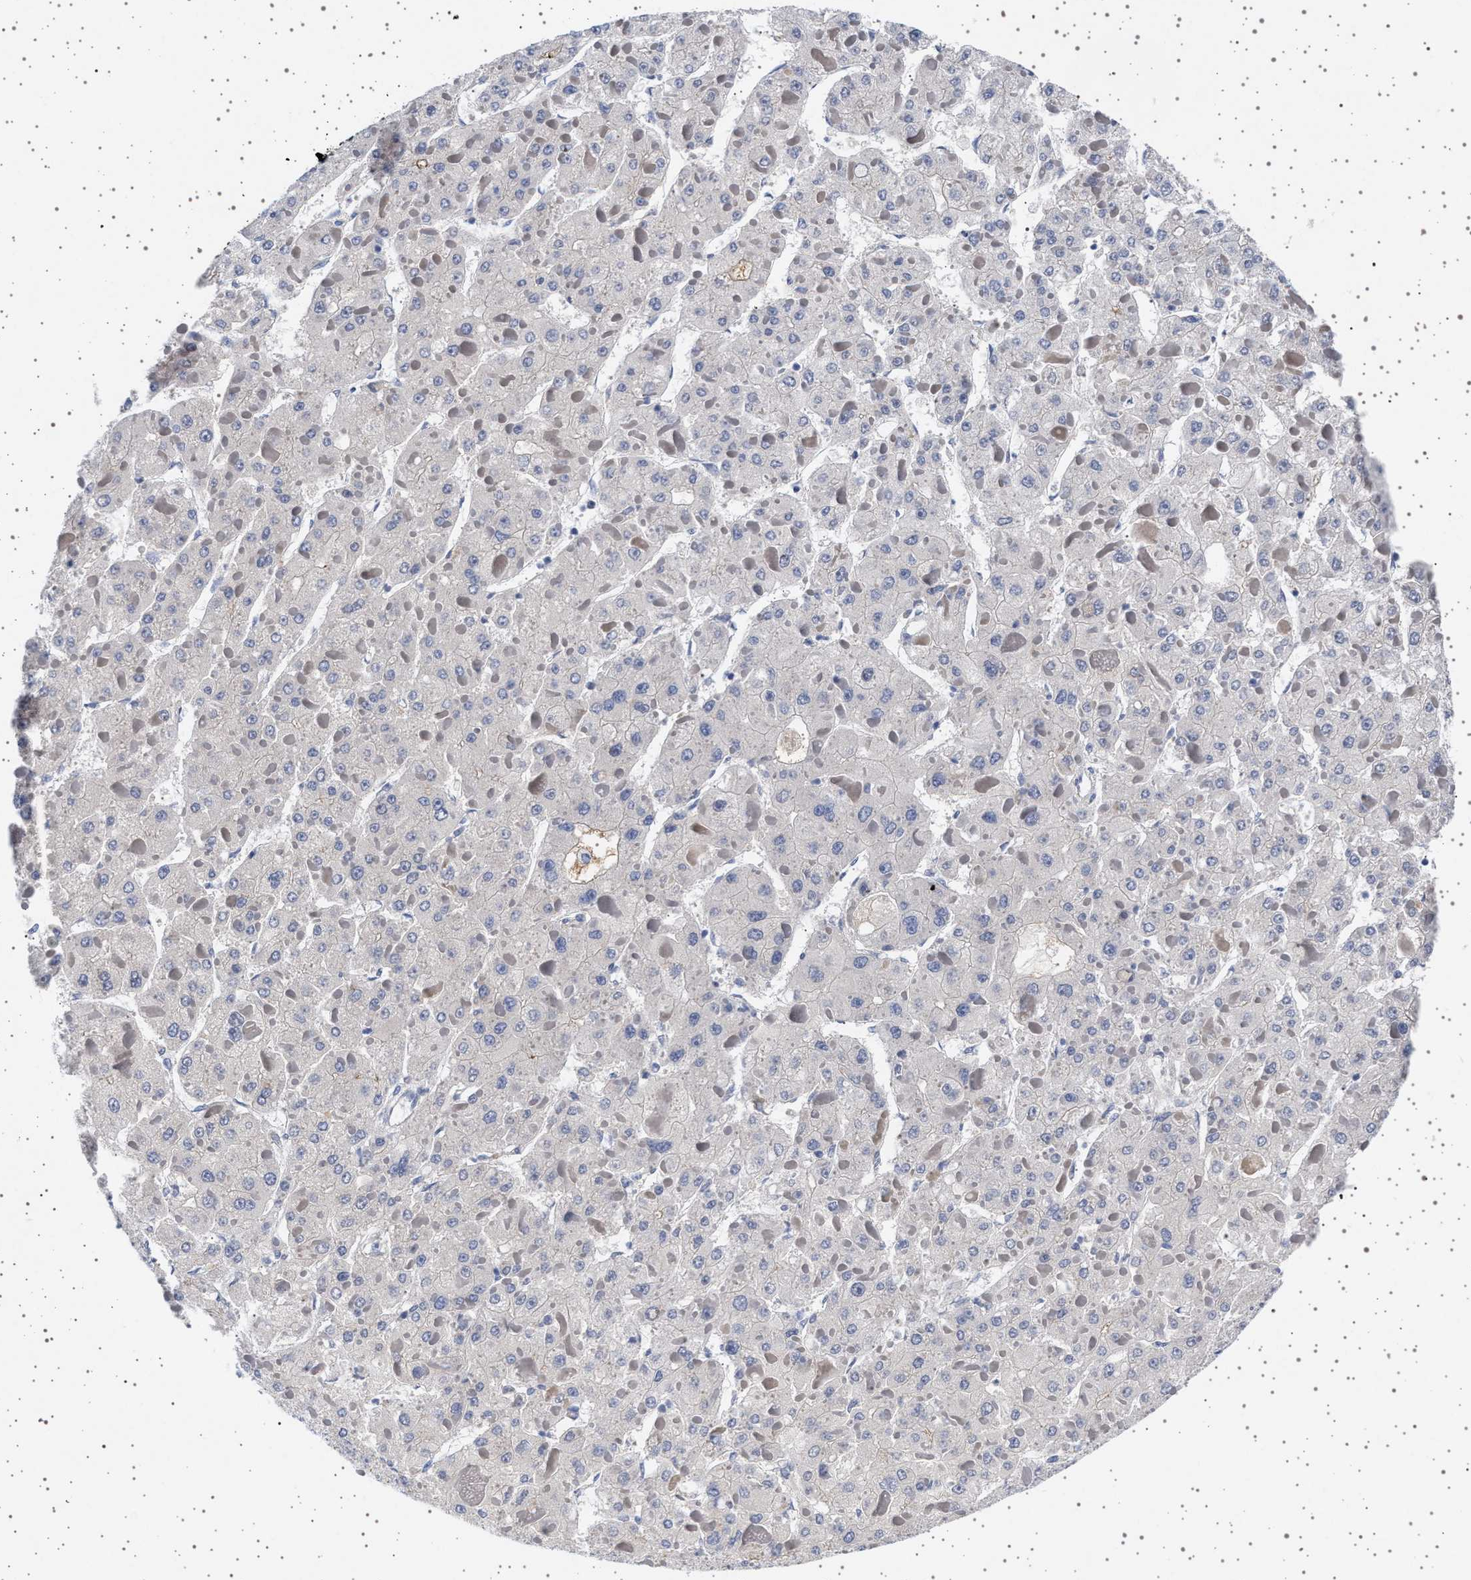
{"staining": {"intensity": "negative", "quantity": "none", "location": "none"}, "tissue": "liver cancer", "cell_type": "Tumor cells", "image_type": "cancer", "snomed": [{"axis": "morphology", "description": "Carcinoma, Hepatocellular, NOS"}, {"axis": "topography", "description": "Liver"}], "caption": "Tumor cells show no significant protein positivity in liver hepatocellular carcinoma.", "gene": "TRMT10B", "patient": {"sex": "female", "age": 73}}